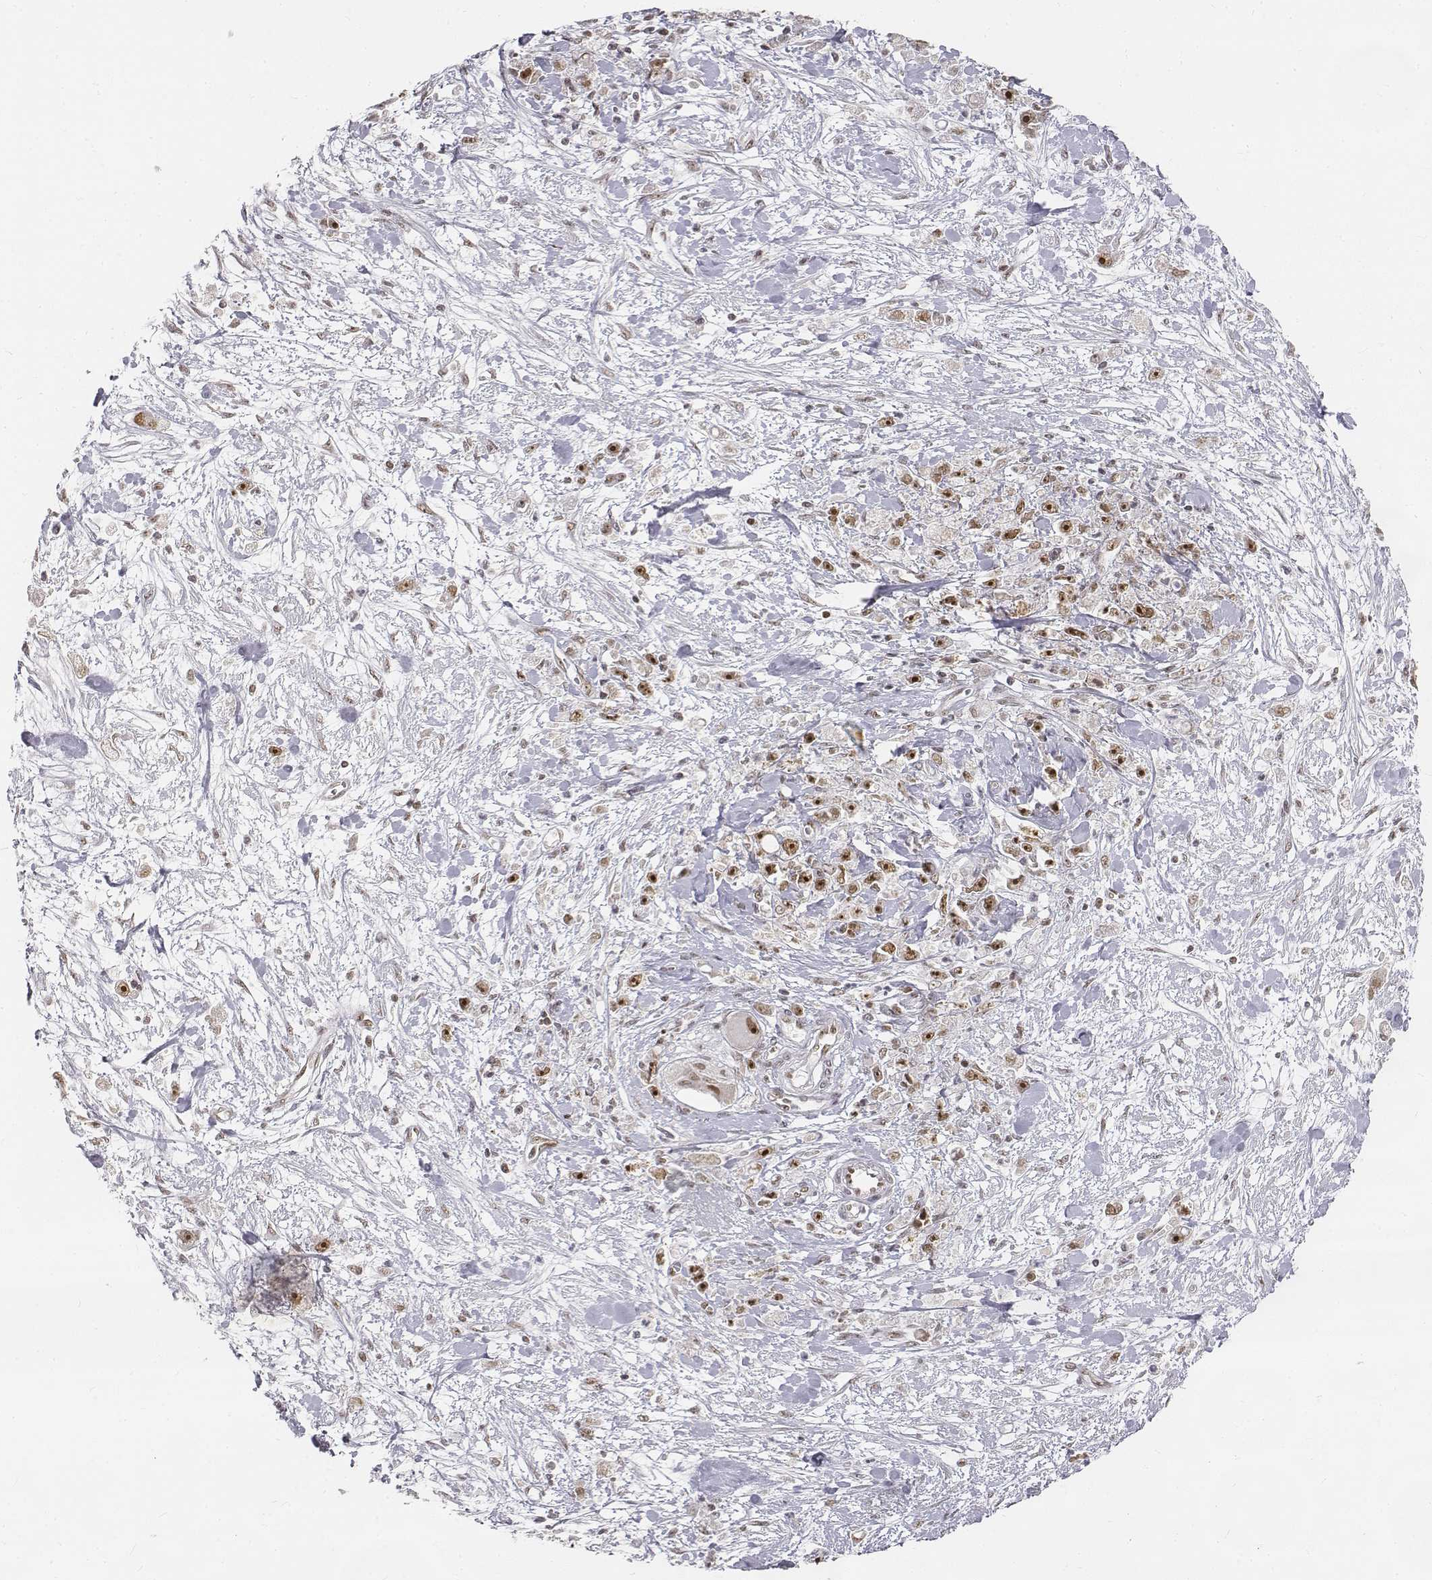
{"staining": {"intensity": "moderate", "quantity": ">75%", "location": "nuclear"}, "tissue": "stomach cancer", "cell_type": "Tumor cells", "image_type": "cancer", "snomed": [{"axis": "morphology", "description": "Adenocarcinoma, NOS"}, {"axis": "topography", "description": "Stomach"}], "caption": "Tumor cells reveal medium levels of moderate nuclear expression in about >75% of cells in human stomach cancer (adenocarcinoma).", "gene": "PHF6", "patient": {"sex": "female", "age": 59}}